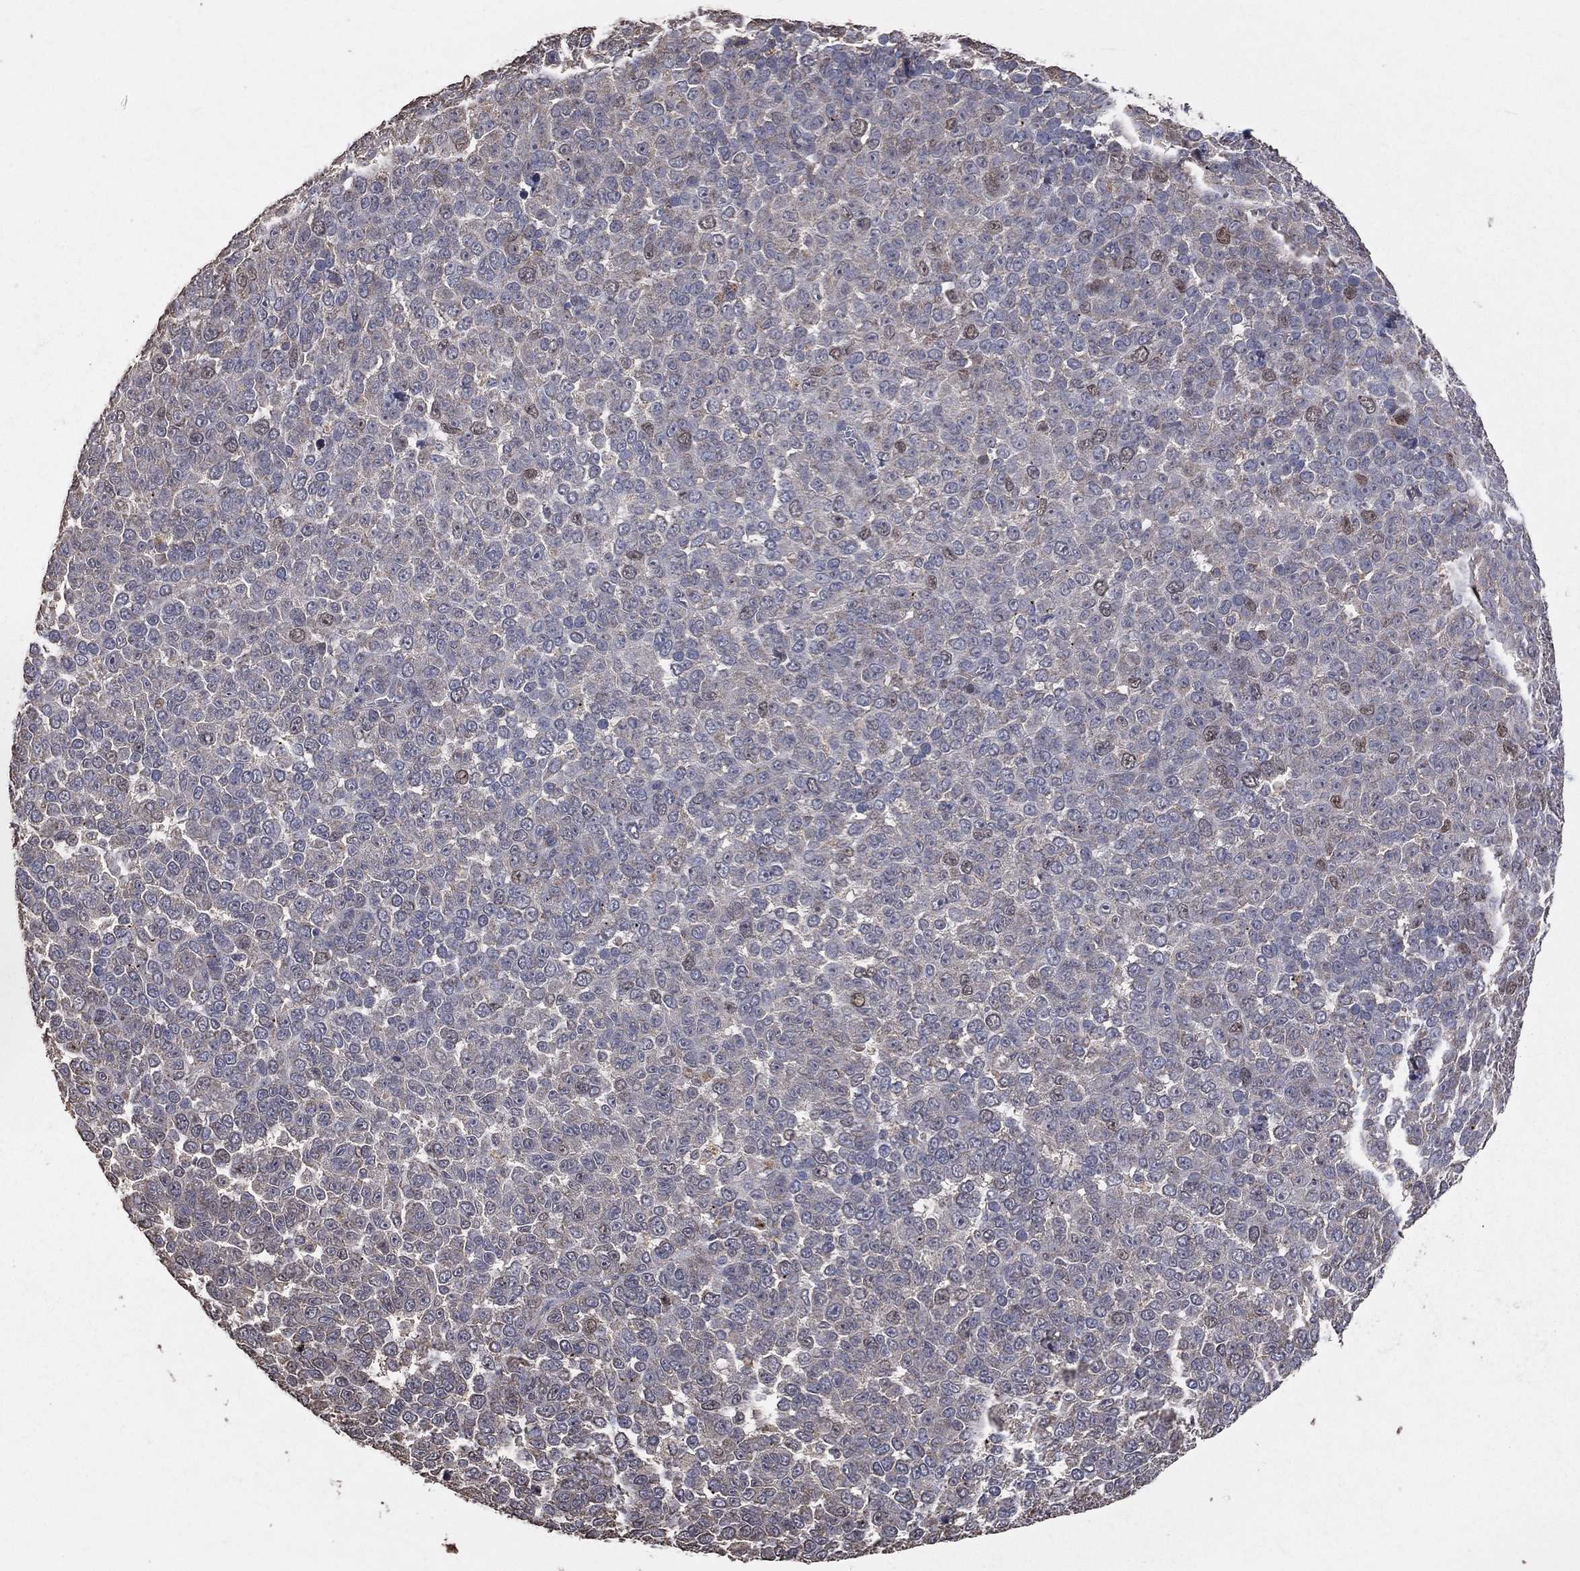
{"staining": {"intensity": "negative", "quantity": "none", "location": "none"}, "tissue": "melanoma", "cell_type": "Tumor cells", "image_type": "cancer", "snomed": [{"axis": "morphology", "description": "Malignant melanoma, NOS"}, {"axis": "topography", "description": "Skin"}], "caption": "Tumor cells show no significant protein positivity in melanoma.", "gene": "LY6K", "patient": {"sex": "female", "age": 95}}